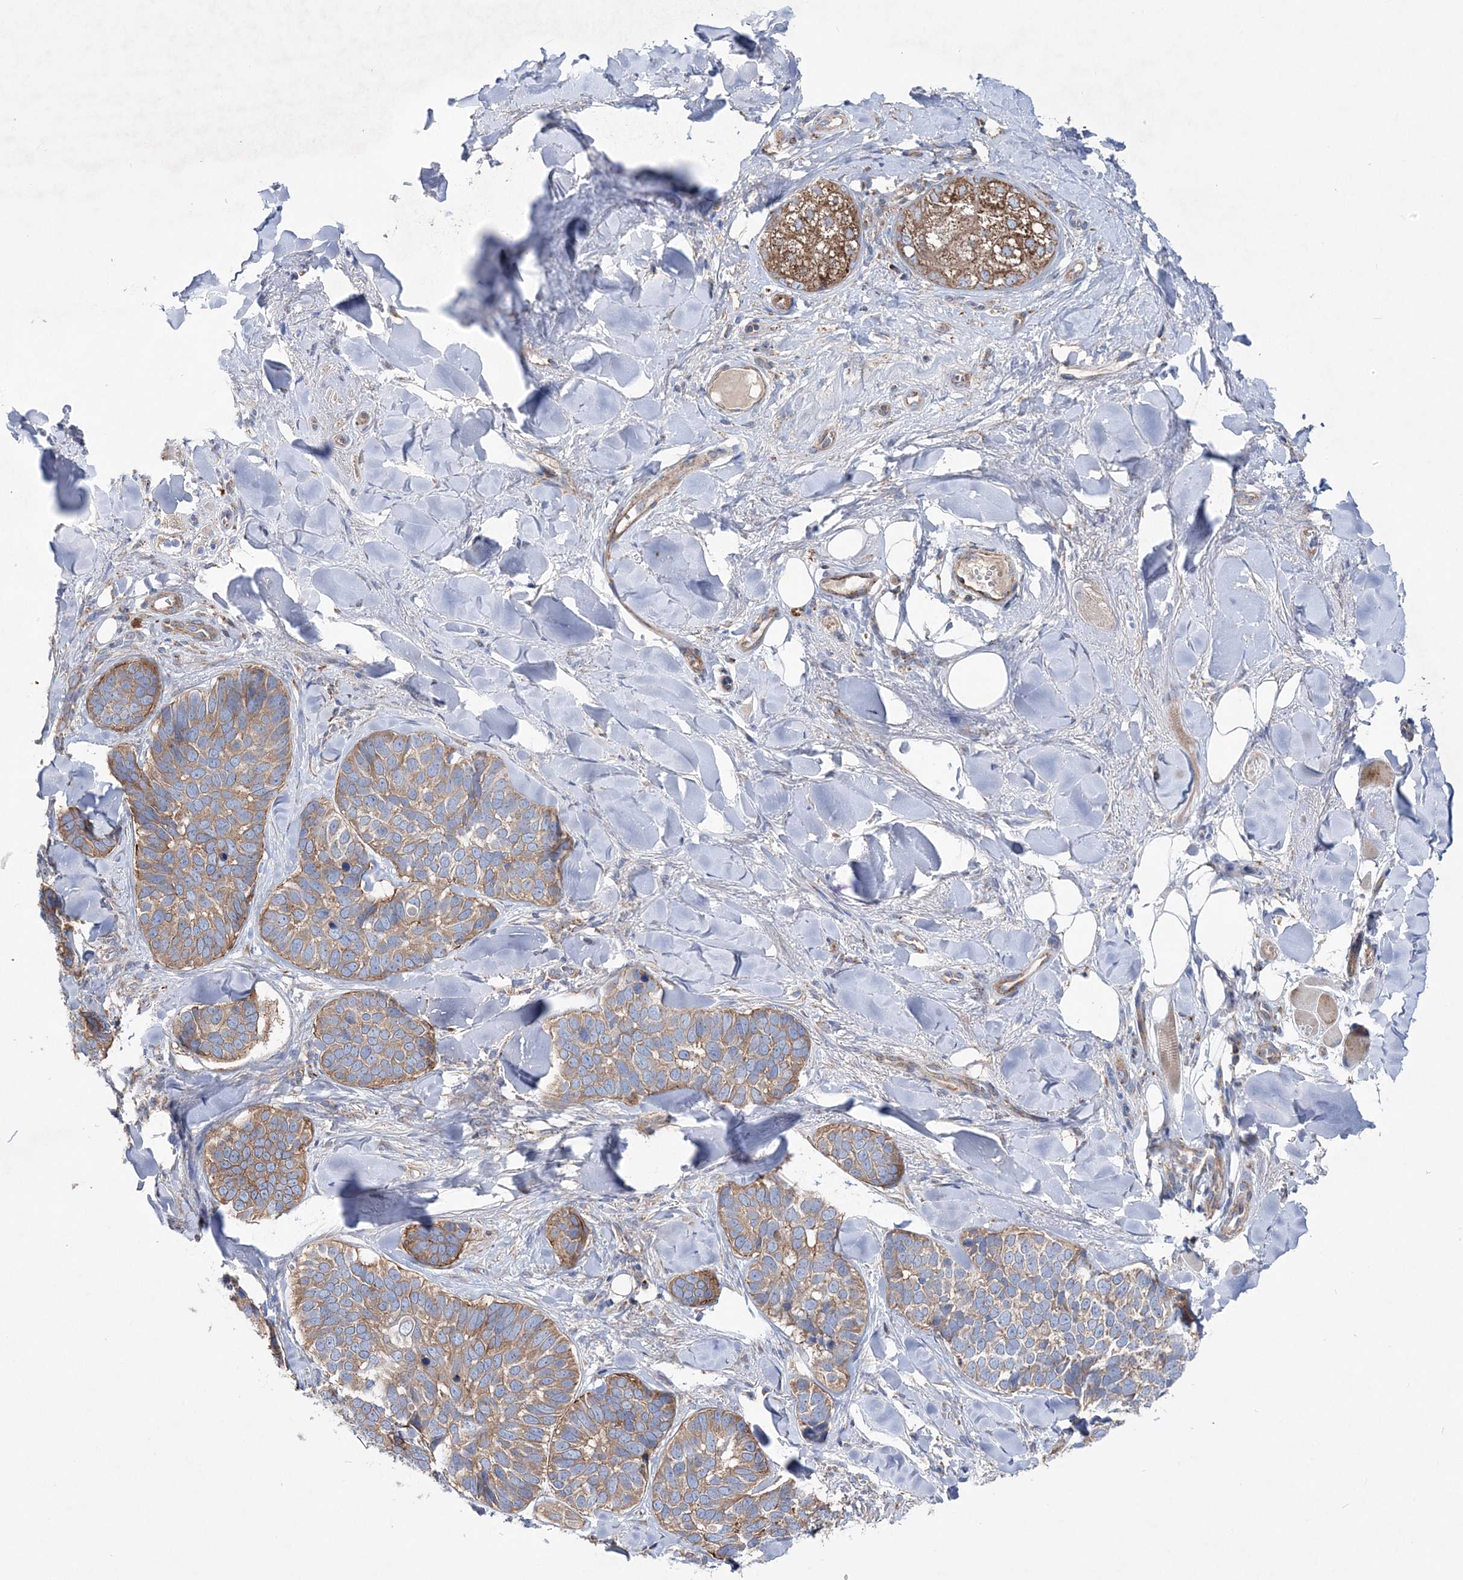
{"staining": {"intensity": "moderate", "quantity": ">75%", "location": "cytoplasmic/membranous"}, "tissue": "skin cancer", "cell_type": "Tumor cells", "image_type": "cancer", "snomed": [{"axis": "morphology", "description": "Basal cell carcinoma"}, {"axis": "topography", "description": "Skin"}], "caption": "Moderate cytoplasmic/membranous protein positivity is seen in about >75% of tumor cells in basal cell carcinoma (skin).", "gene": "NGLY1", "patient": {"sex": "male", "age": 62}}